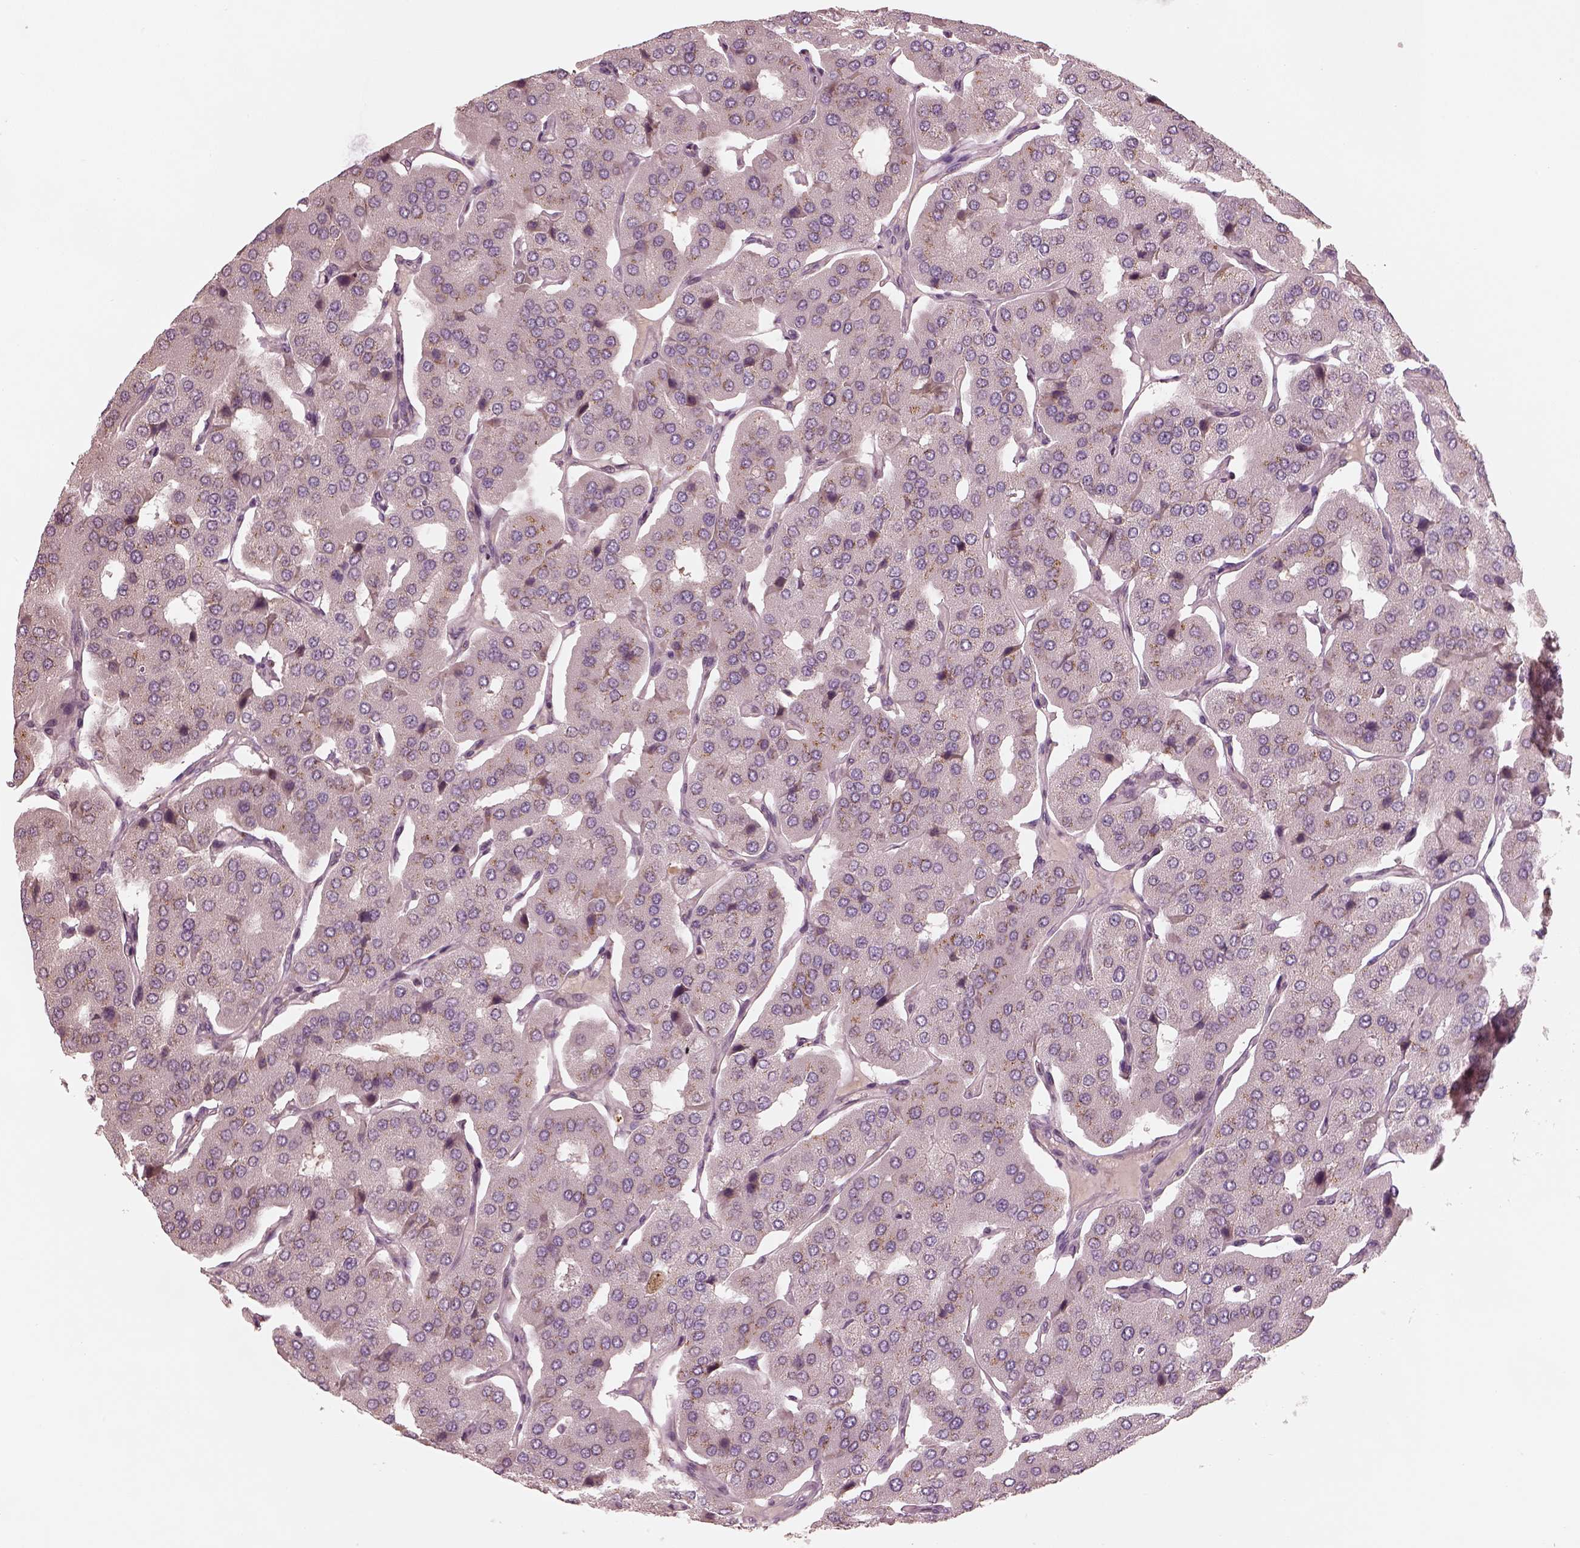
{"staining": {"intensity": "moderate", "quantity": "<25%", "location": "cytoplasmic/membranous"}, "tissue": "parathyroid gland", "cell_type": "Glandular cells", "image_type": "normal", "snomed": [{"axis": "morphology", "description": "Normal tissue, NOS"}, {"axis": "morphology", "description": "Adenoma, NOS"}, {"axis": "topography", "description": "Parathyroid gland"}], "caption": "Immunohistochemical staining of benign human parathyroid gland demonstrates <25% levels of moderate cytoplasmic/membranous protein staining in about <25% of glandular cells.", "gene": "SDCBP2", "patient": {"sex": "female", "age": 86}}